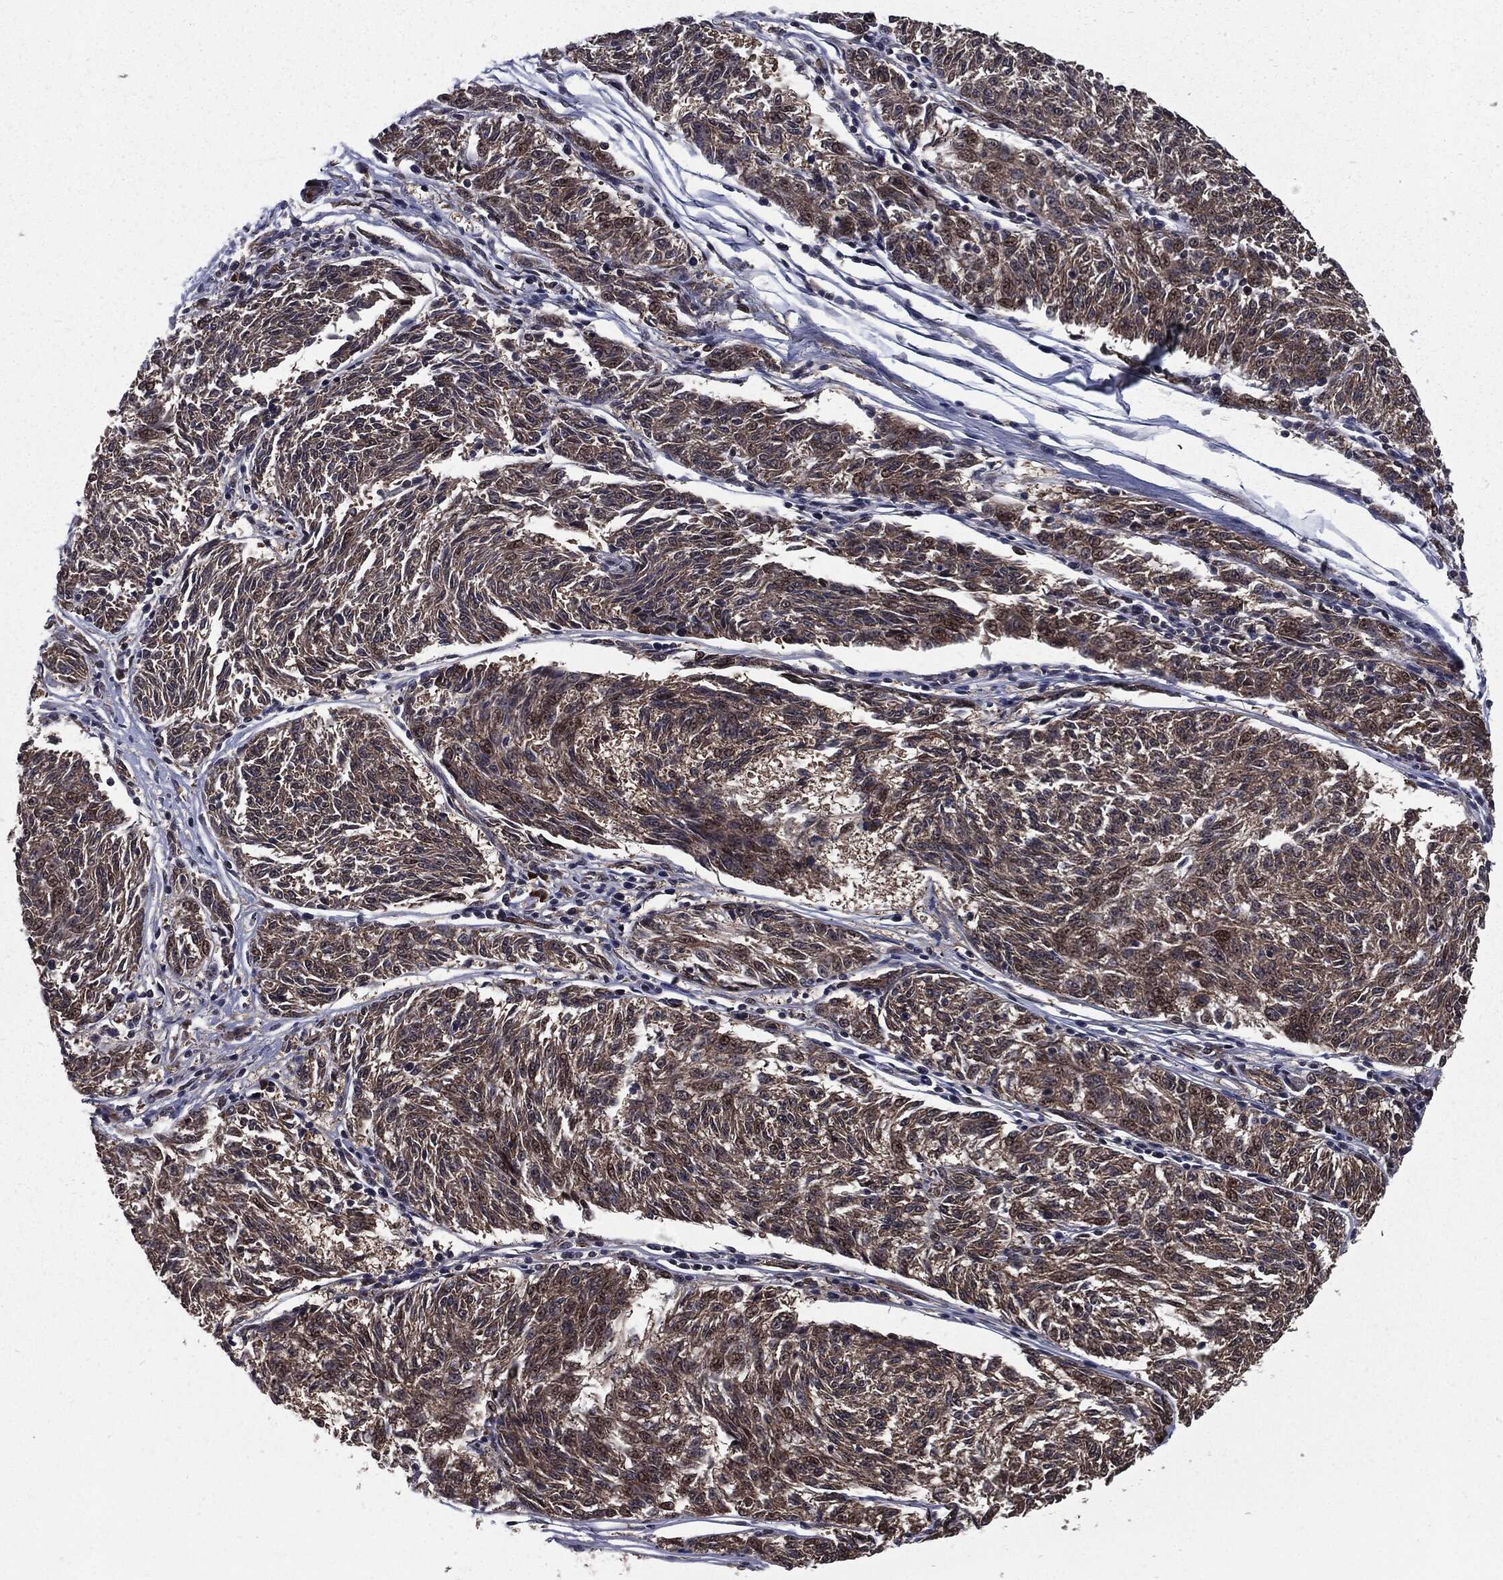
{"staining": {"intensity": "weak", "quantity": "25%-75%", "location": "cytoplasmic/membranous,nuclear"}, "tissue": "melanoma", "cell_type": "Tumor cells", "image_type": "cancer", "snomed": [{"axis": "morphology", "description": "Malignant melanoma, NOS"}, {"axis": "topography", "description": "Skin"}], "caption": "Human melanoma stained with a protein marker shows weak staining in tumor cells.", "gene": "PTPA", "patient": {"sex": "female", "age": 72}}